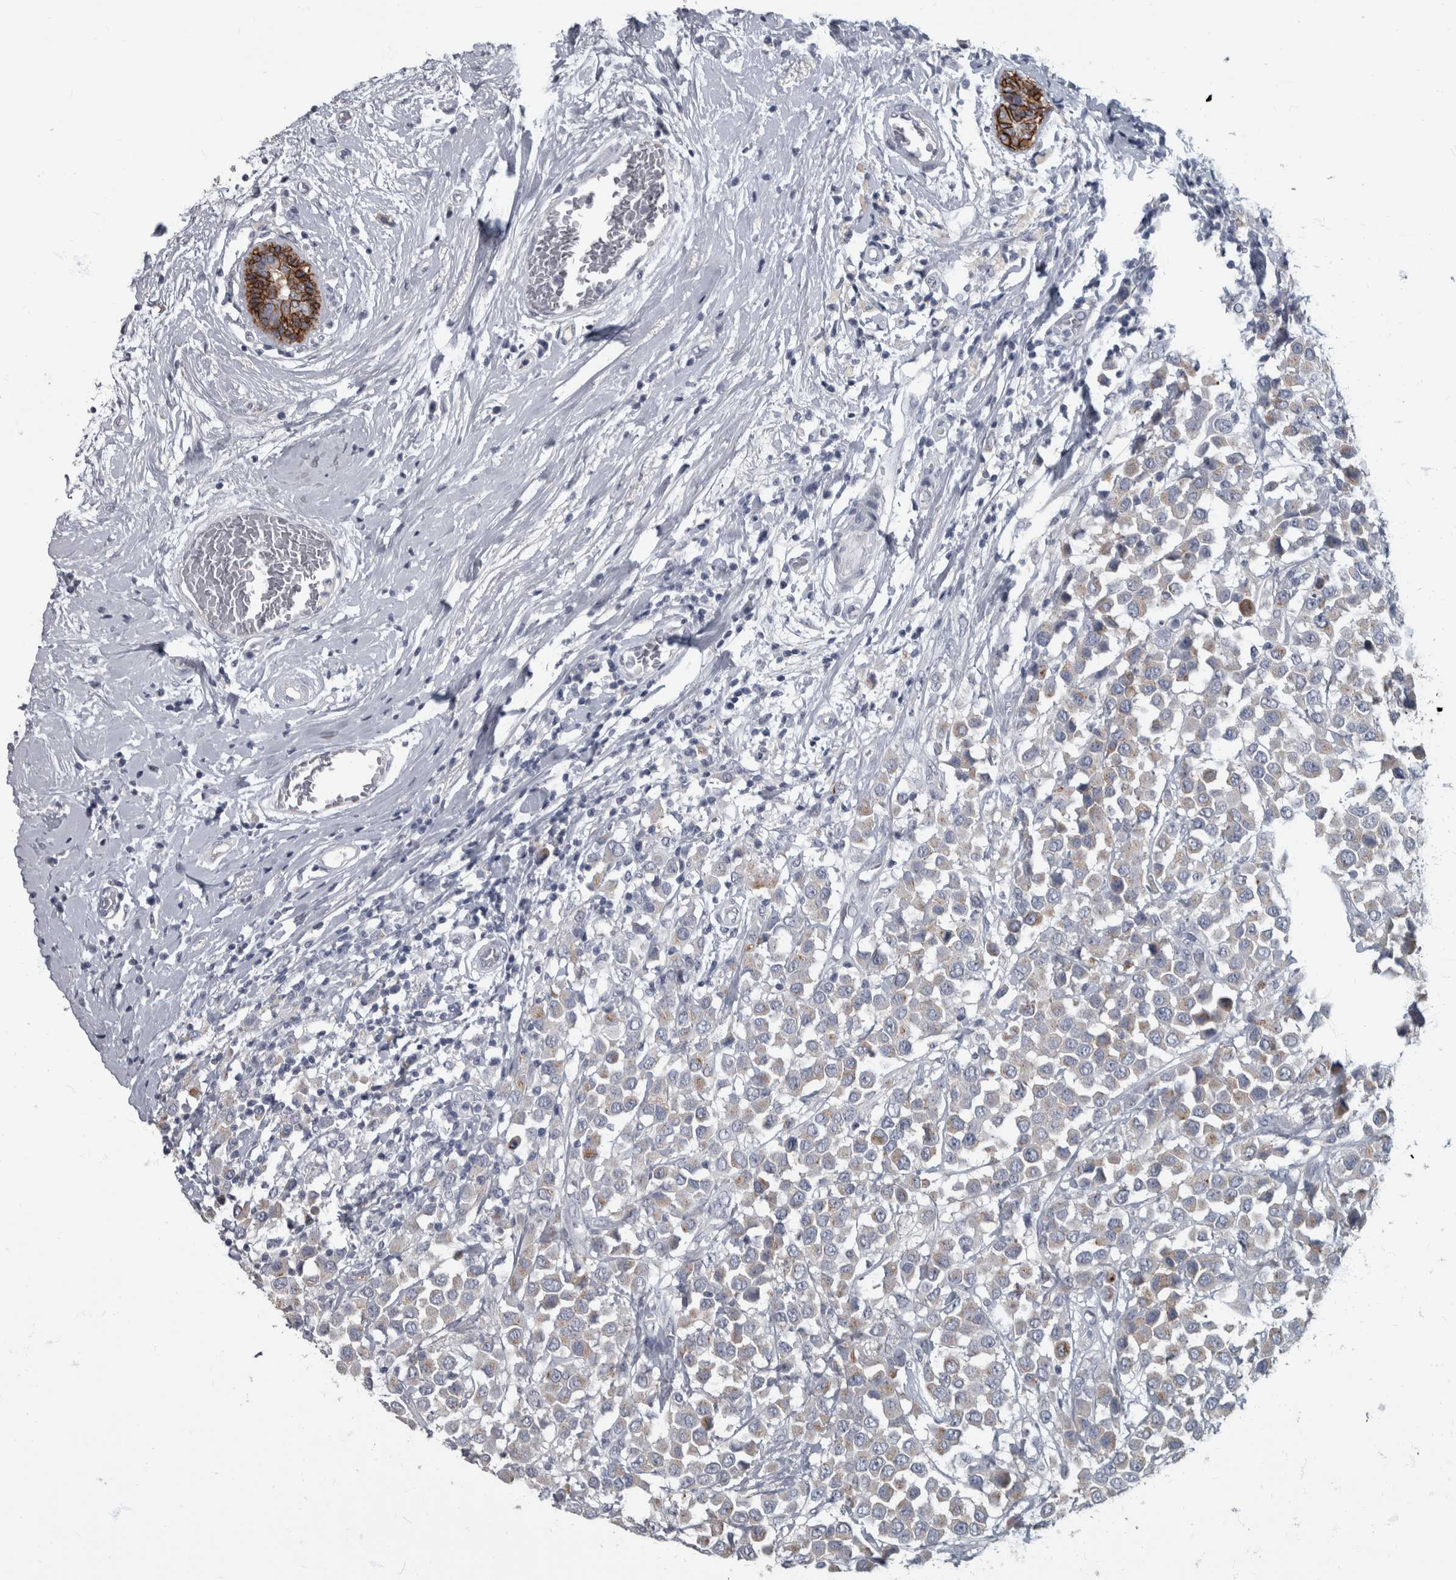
{"staining": {"intensity": "weak", "quantity": "<25%", "location": "cytoplasmic/membranous"}, "tissue": "breast cancer", "cell_type": "Tumor cells", "image_type": "cancer", "snomed": [{"axis": "morphology", "description": "Duct carcinoma"}, {"axis": "topography", "description": "Breast"}], "caption": "This is a histopathology image of IHC staining of breast intraductal carcinoma, which shows no staining in tumor cells.", "gene": "DSG2", "patient": {"sex": "female", "age": 61}}